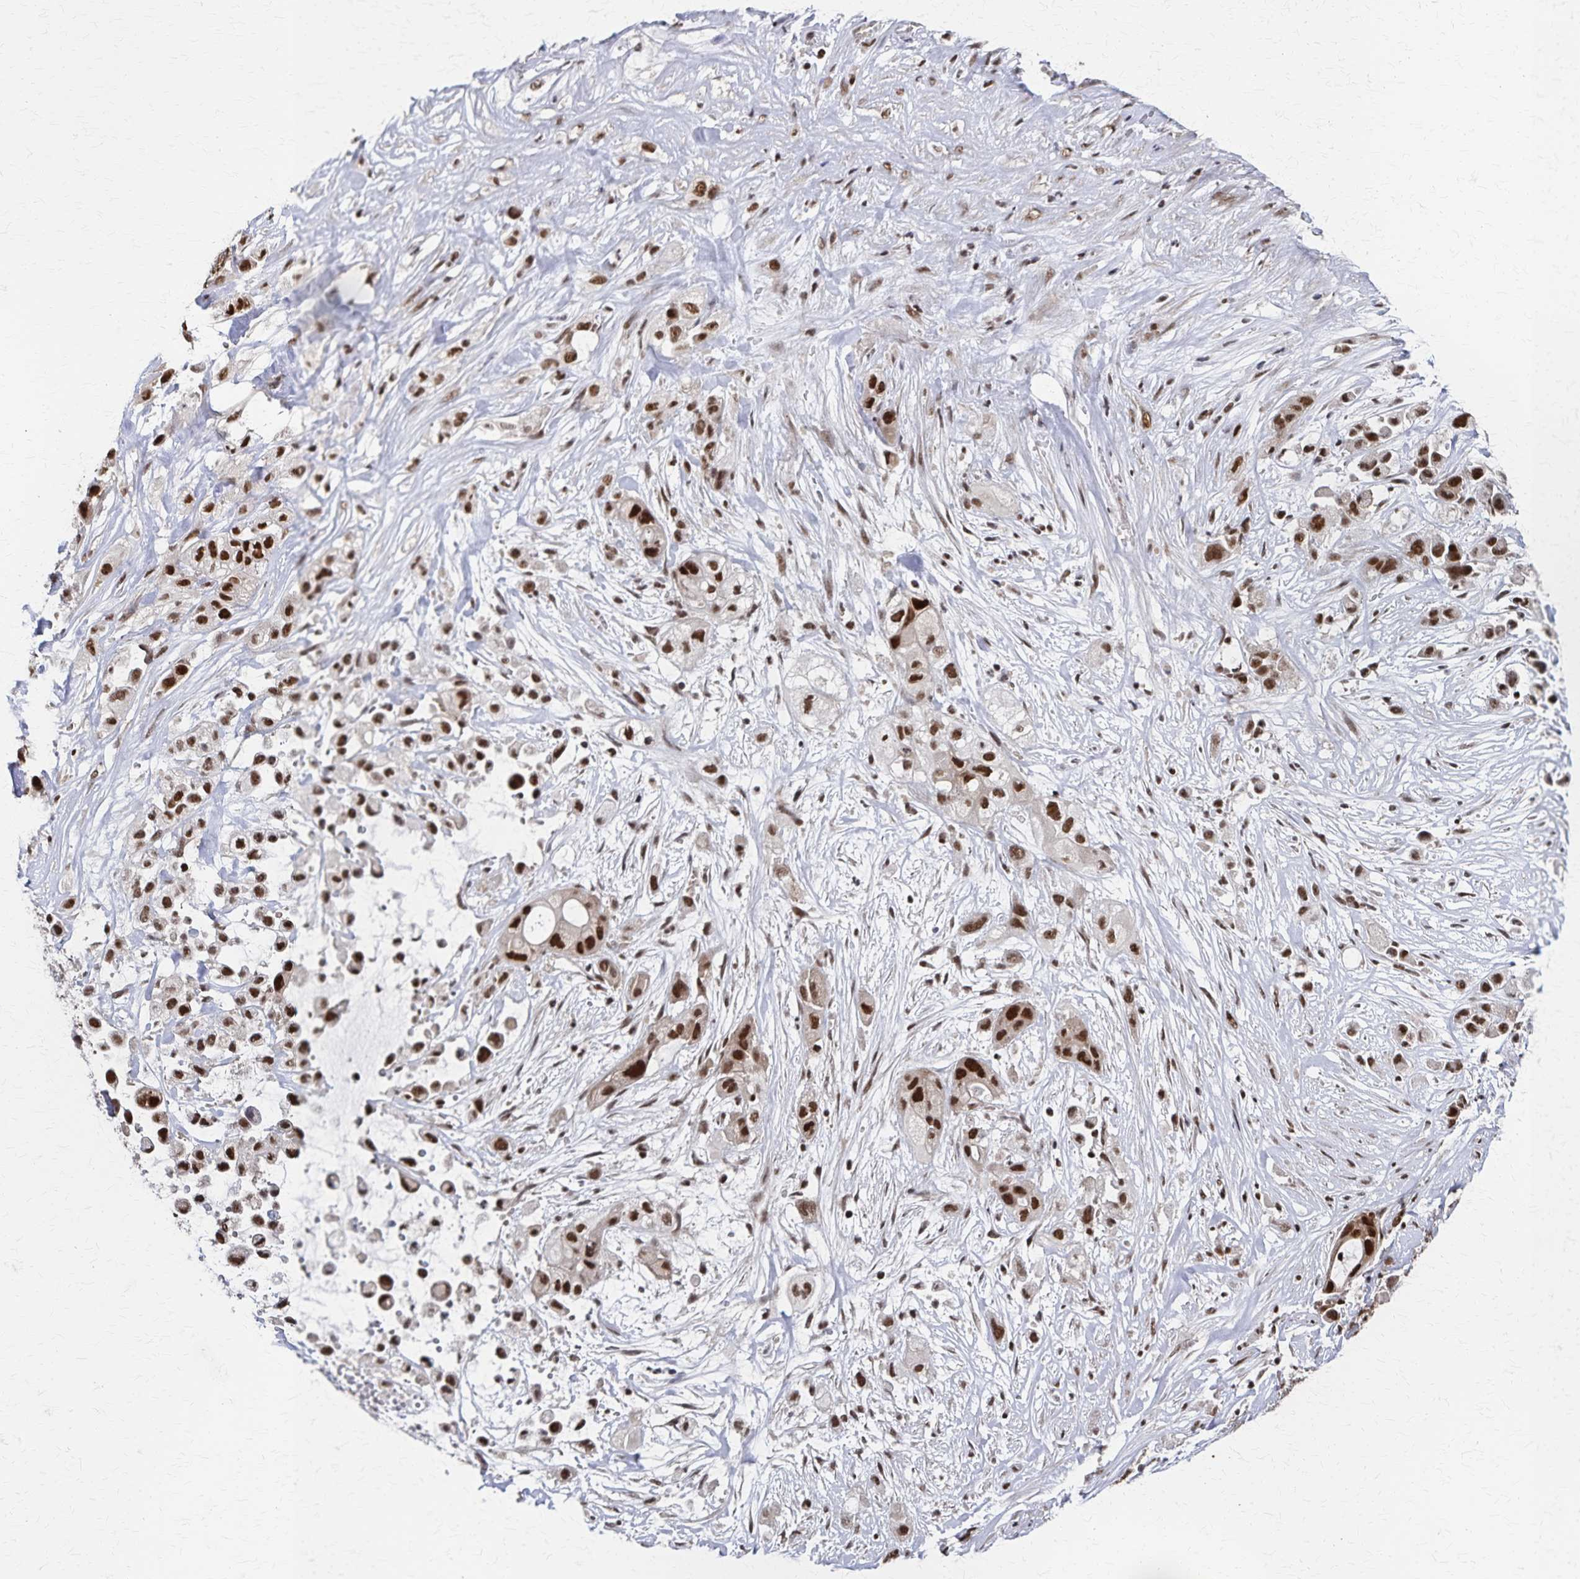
{"staining": {"intensity": "strong", "quantity": ">75%", "location": "nuclear"}, "tissue": "pancreatic cancer", "cell_type": "Tumor cells", "image_type": "cancer", "snomed": [{"axis": "morphology", "description": "Adenocarcinoma, NOS"}, {"axis": "topography", "description": "Pancreas"}], "caption": "Pancreatic adenocarcinoma stained for a protein demonstrates strong nuclear positivity in tumor cells.", "gene": "GTF2B", "patient": {"sex": "male", "age": 44}}